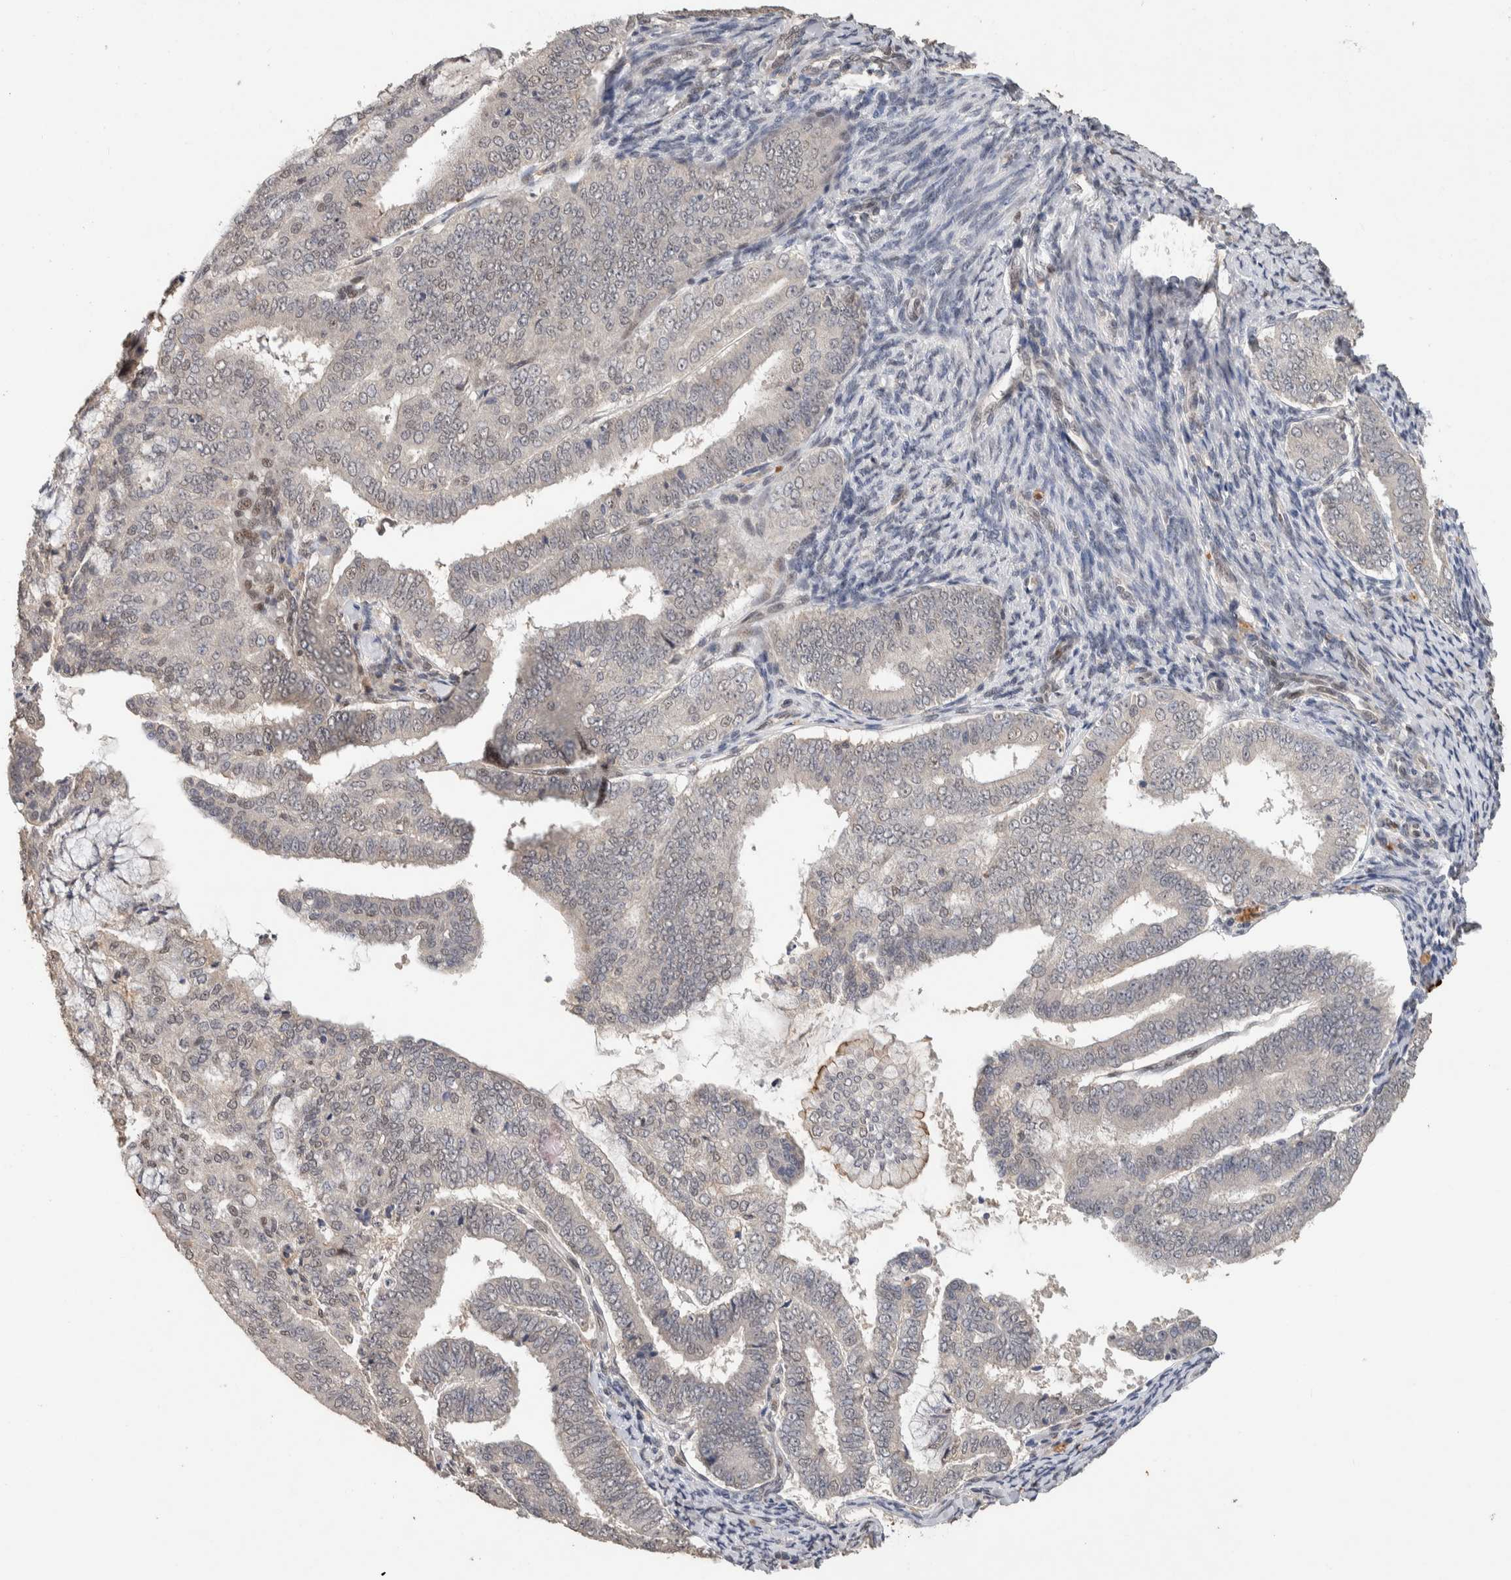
{"staining": {"intensity": "negative", "quantity": "none", "location": "none"}, "tissue": "endometrial cancer", "cell_type": "Tumor cells", "image_type": "cancer", "snomed": [{"axis": "morphology", "description": "Adenocarcinoma, NOS"}, {"axis": "topography", "description": "Endometrium"}], "caption": "Tumor cells are negative for brown protein staining in endometrial adenocarcinoma.", "gene": "CYSRT1", "patient": {"sex": "female", "age": 63}}